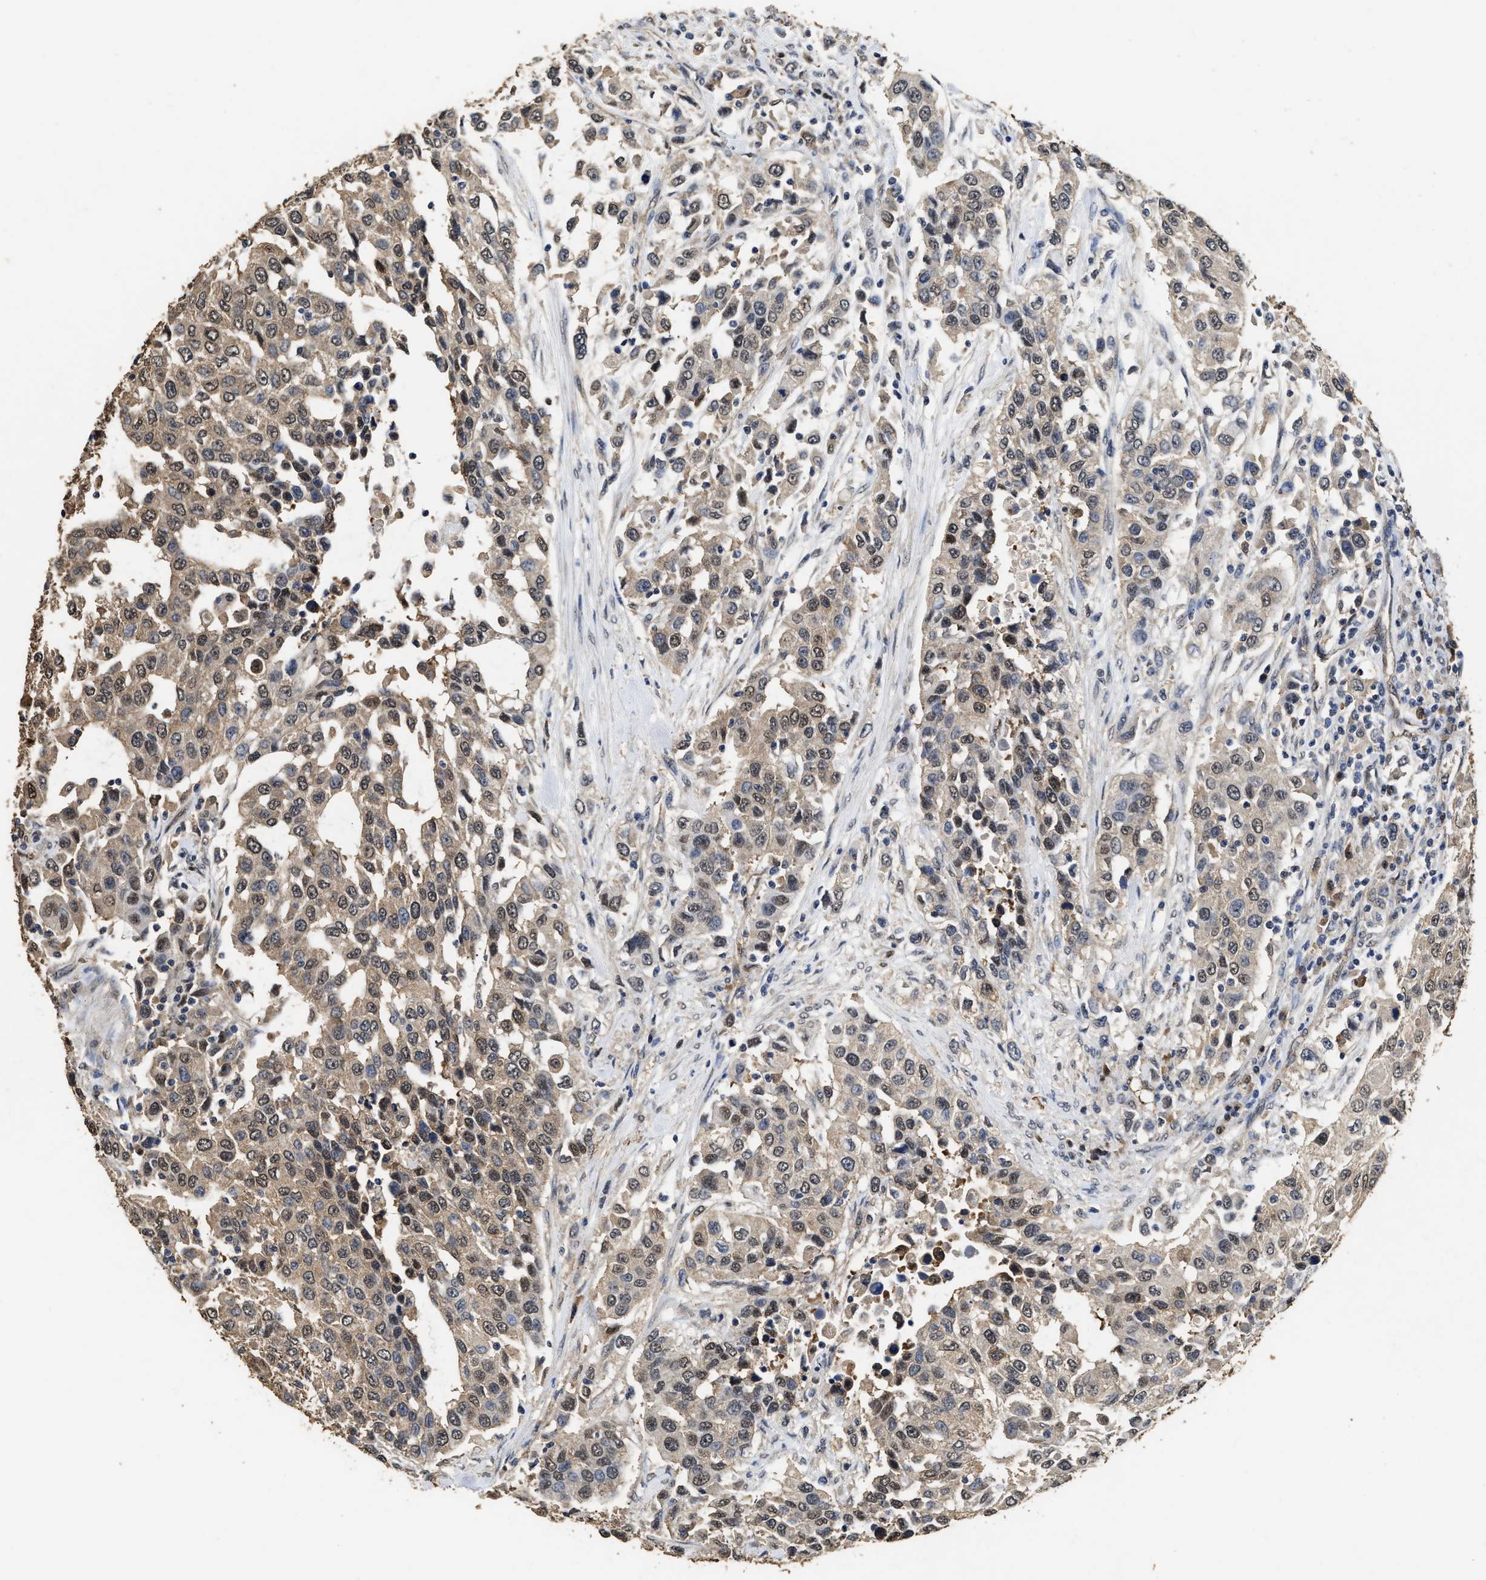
{"staining": {"intensity": "weak", "quantity": ">75%", "location": "cytoplasmic/membranous,nuclear"}, "tissue": "urothelial cancer", "cell_type": "Tumor cells", "image_type": "cancer", "snomed": [{"axis": "morphology", "description": "Urothelial carcinoma, High grade"}, {"axis": "topography", "description": "Urinary bladder"}], "caption": "A brown stain shows weak cytoplasmic/membranous and nuclear expression of a protein in human urothelial cancer tumor cells.", "gene": "YWHAE", "patient": {"sex": "female", "age": 80}}